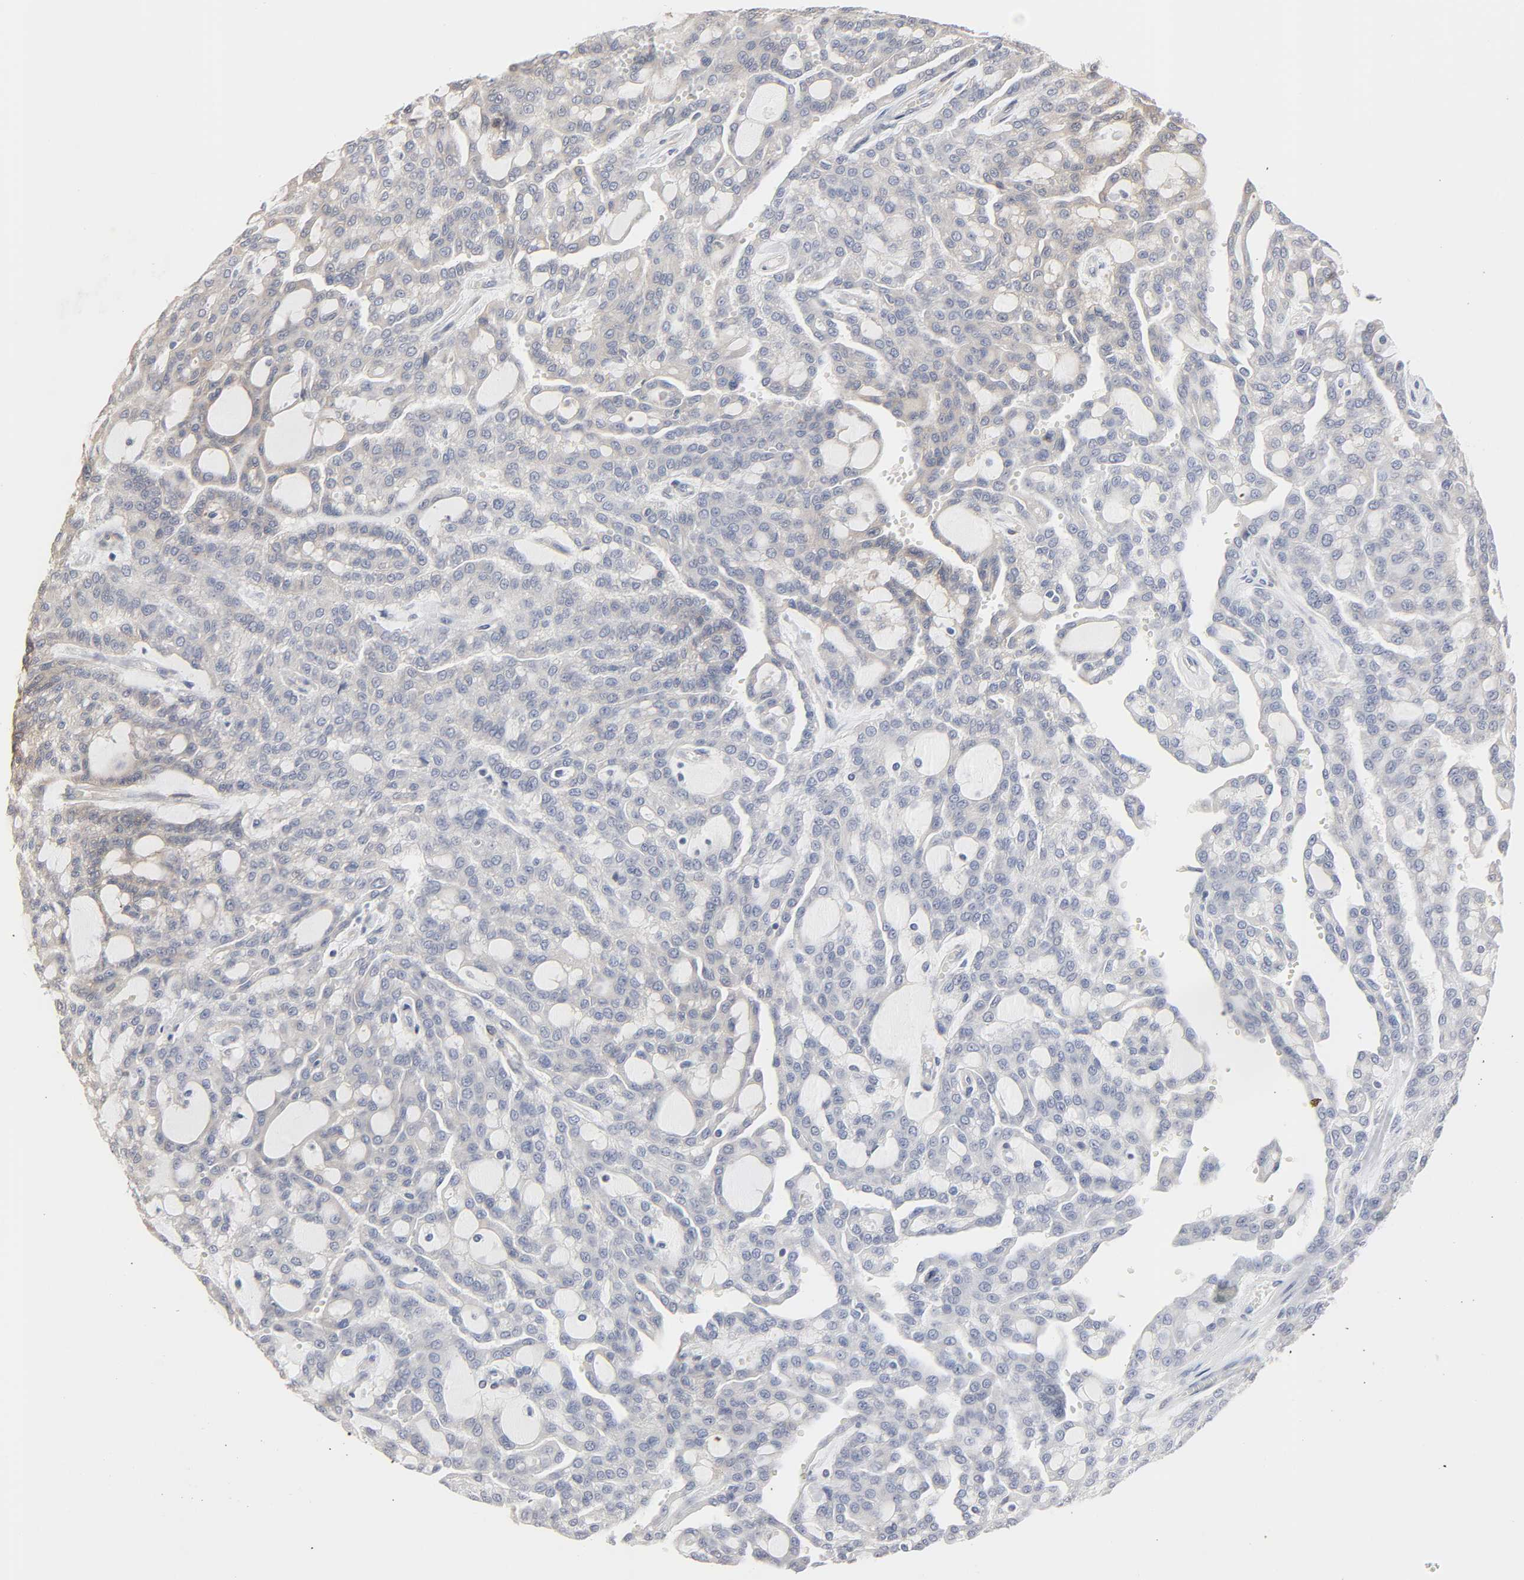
{"staining": {"intensity": "negative", "quantity": "none", "location": "none"}, "tissue": "renal cancer", "cell_type": "Tumor cells", "image_type": "cancer", "snomed": [{"axis": "morphology", "description": "Adenocarcinoma, NOS"}, {"axis": "topography", "description": "Kidney"}], "caption": "Immunohistochemical staining of human renal cancer displays no significant expression in tumor cells.", "gene": "NDRG2", "patient": {"sex": "male", "age": 63}}